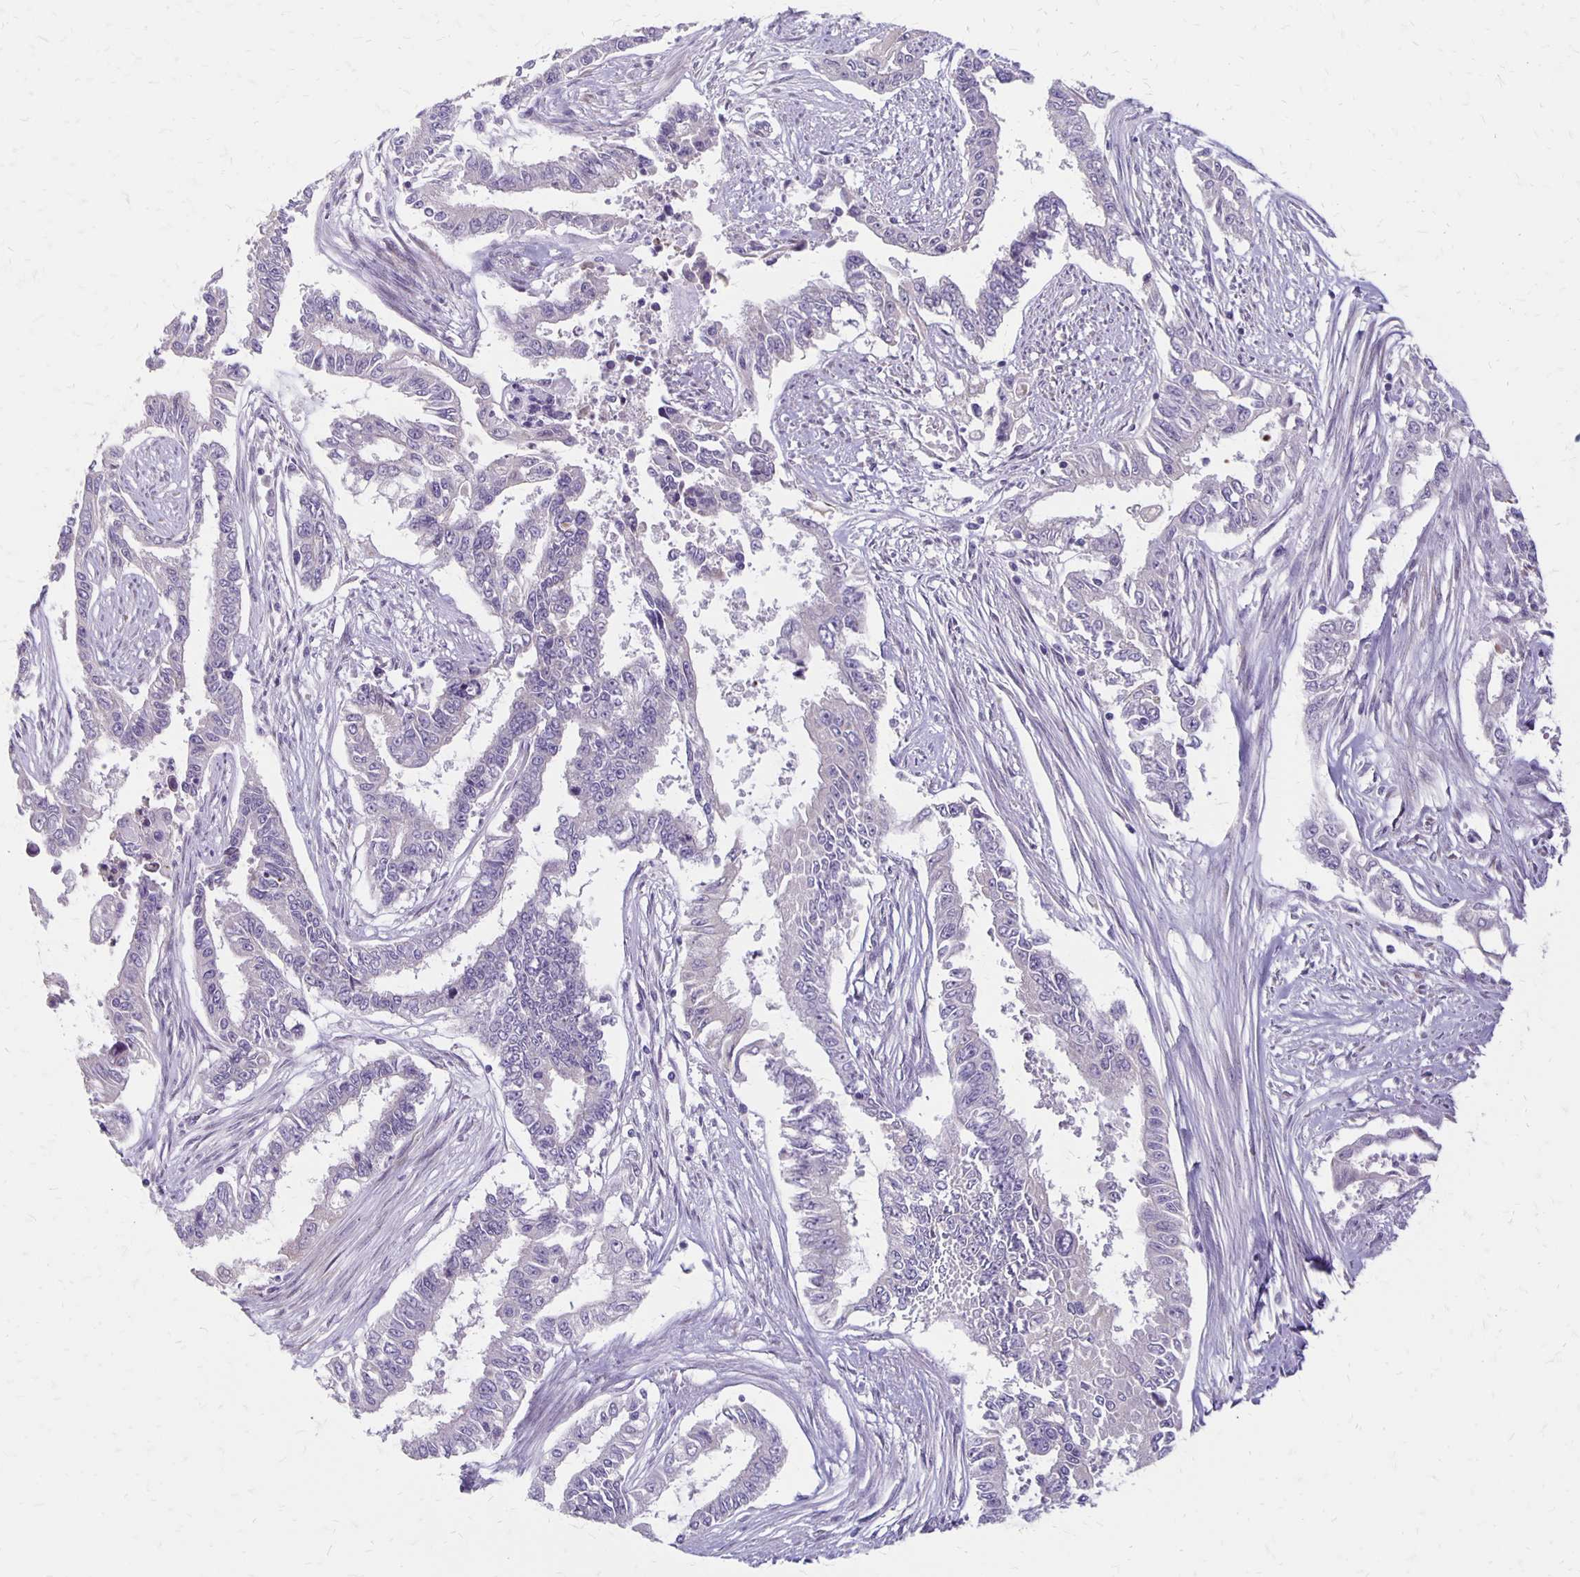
{"staining": {"intensity": "negative", "quantity": "none", "location": "none"}, "tissue": "endometrial cancer", "cell_type": "Tumor cells", "image_type": "cancer", "snomed": [{"axis": "morphology", "description": "Adenocarcinoma, NOS"}, {"axis": "topography", "description": "Uterus"}], "caption": "A micrograph of endometrial adenocarcinoma stained for a protein exhibits no brown staining in tumor cells.", "gene": "HOMER1", "patient": {"sex": "female", "age": 59}}